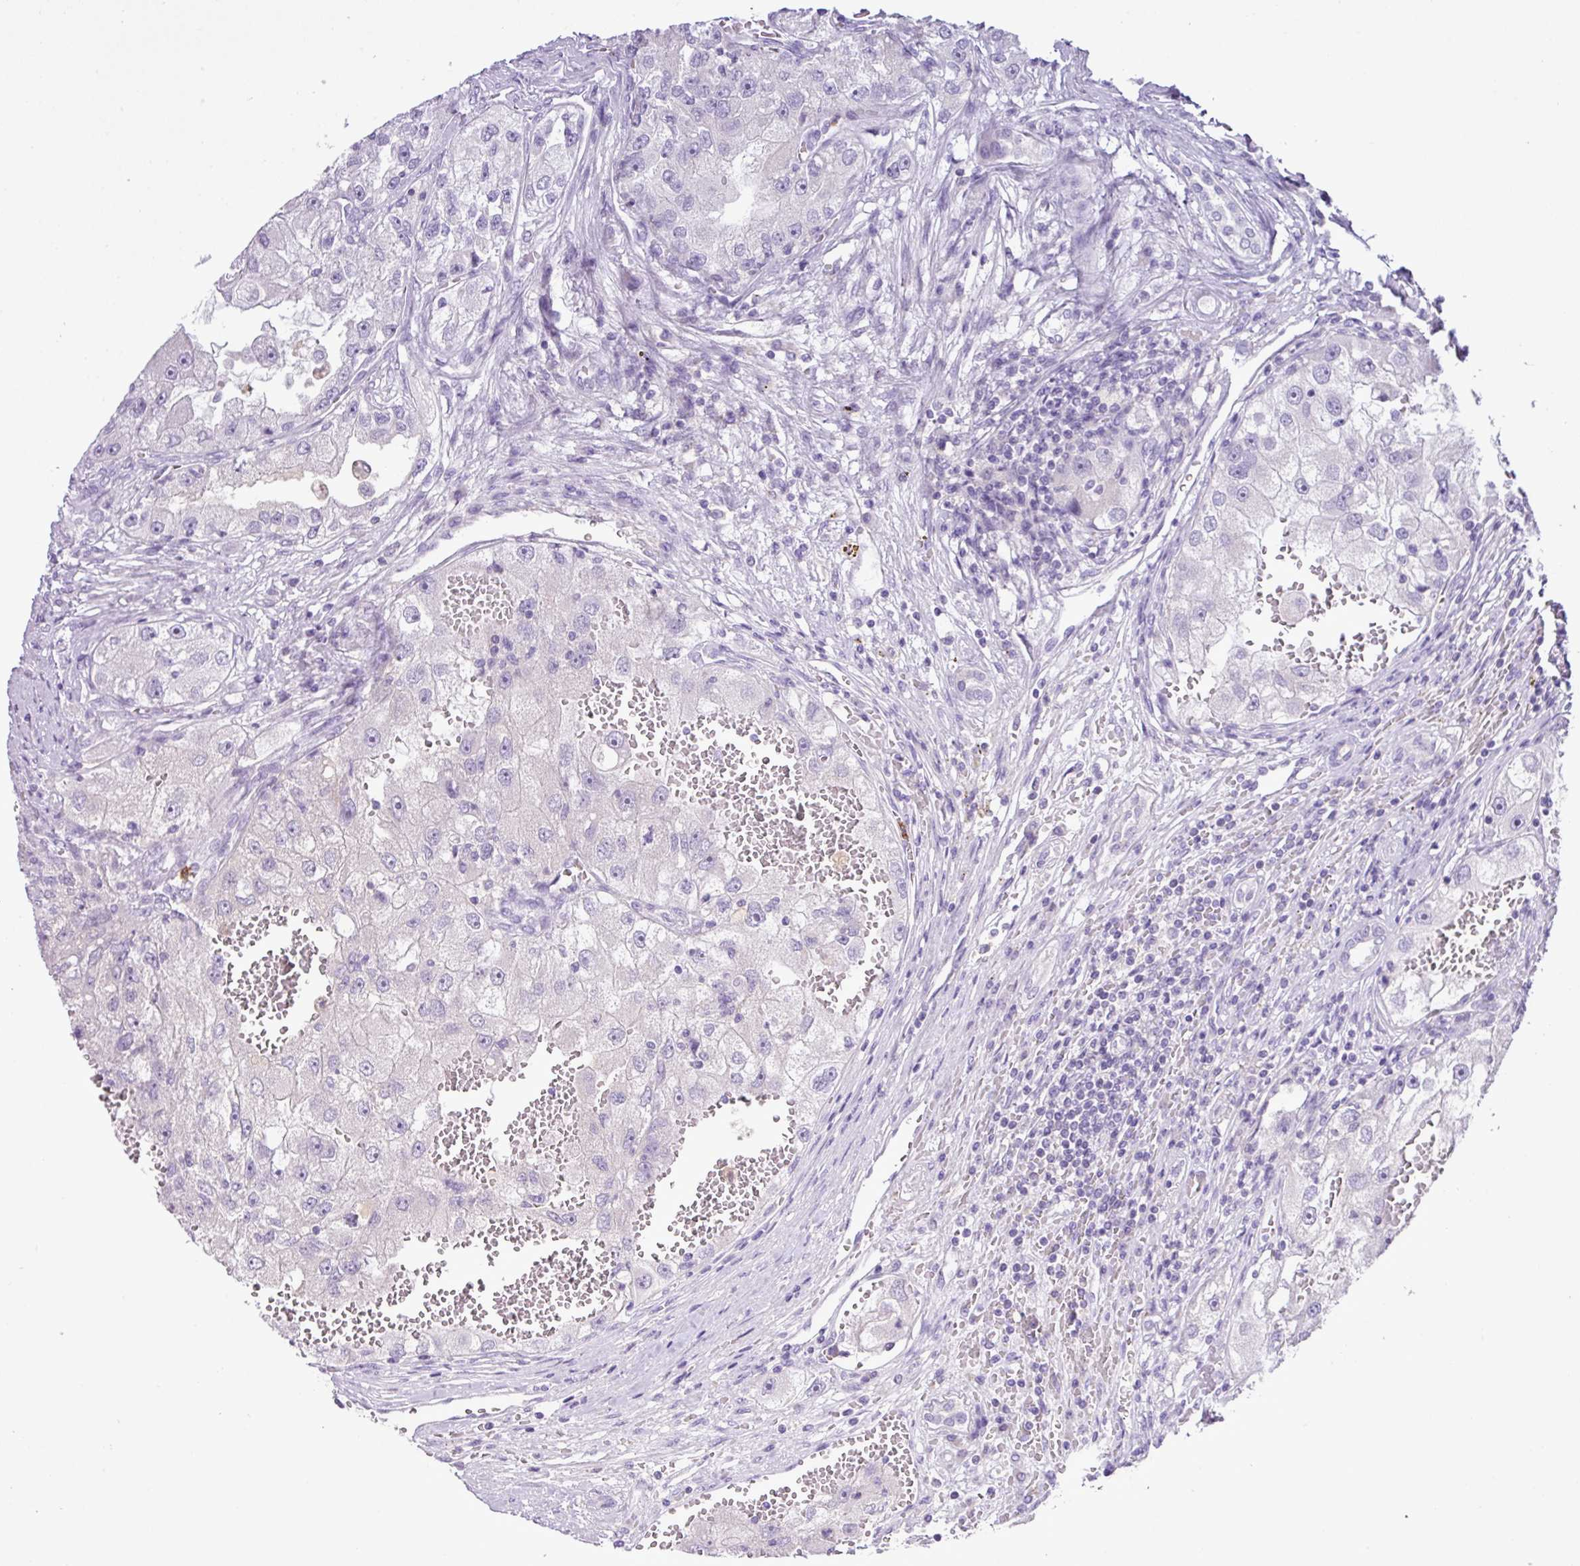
{"staining": {"intensity": "negative", "quantity": "none", "location": "none"}, "tissue": "renal cancer", "cell_type": "Tumor cells", "image_type": "cancer", "snomed": [{"axis": "morphology", "description": "Adenocarcinoma, NOS"}, {"axis": "topography", "description": "Kidney"}], "caption": "Human renal adenocarcinoma stained for a protein using IHC shows no expression in tumor cells.", "gene": "HTR3E", "patient": {"sex": "male", "age": 63}}